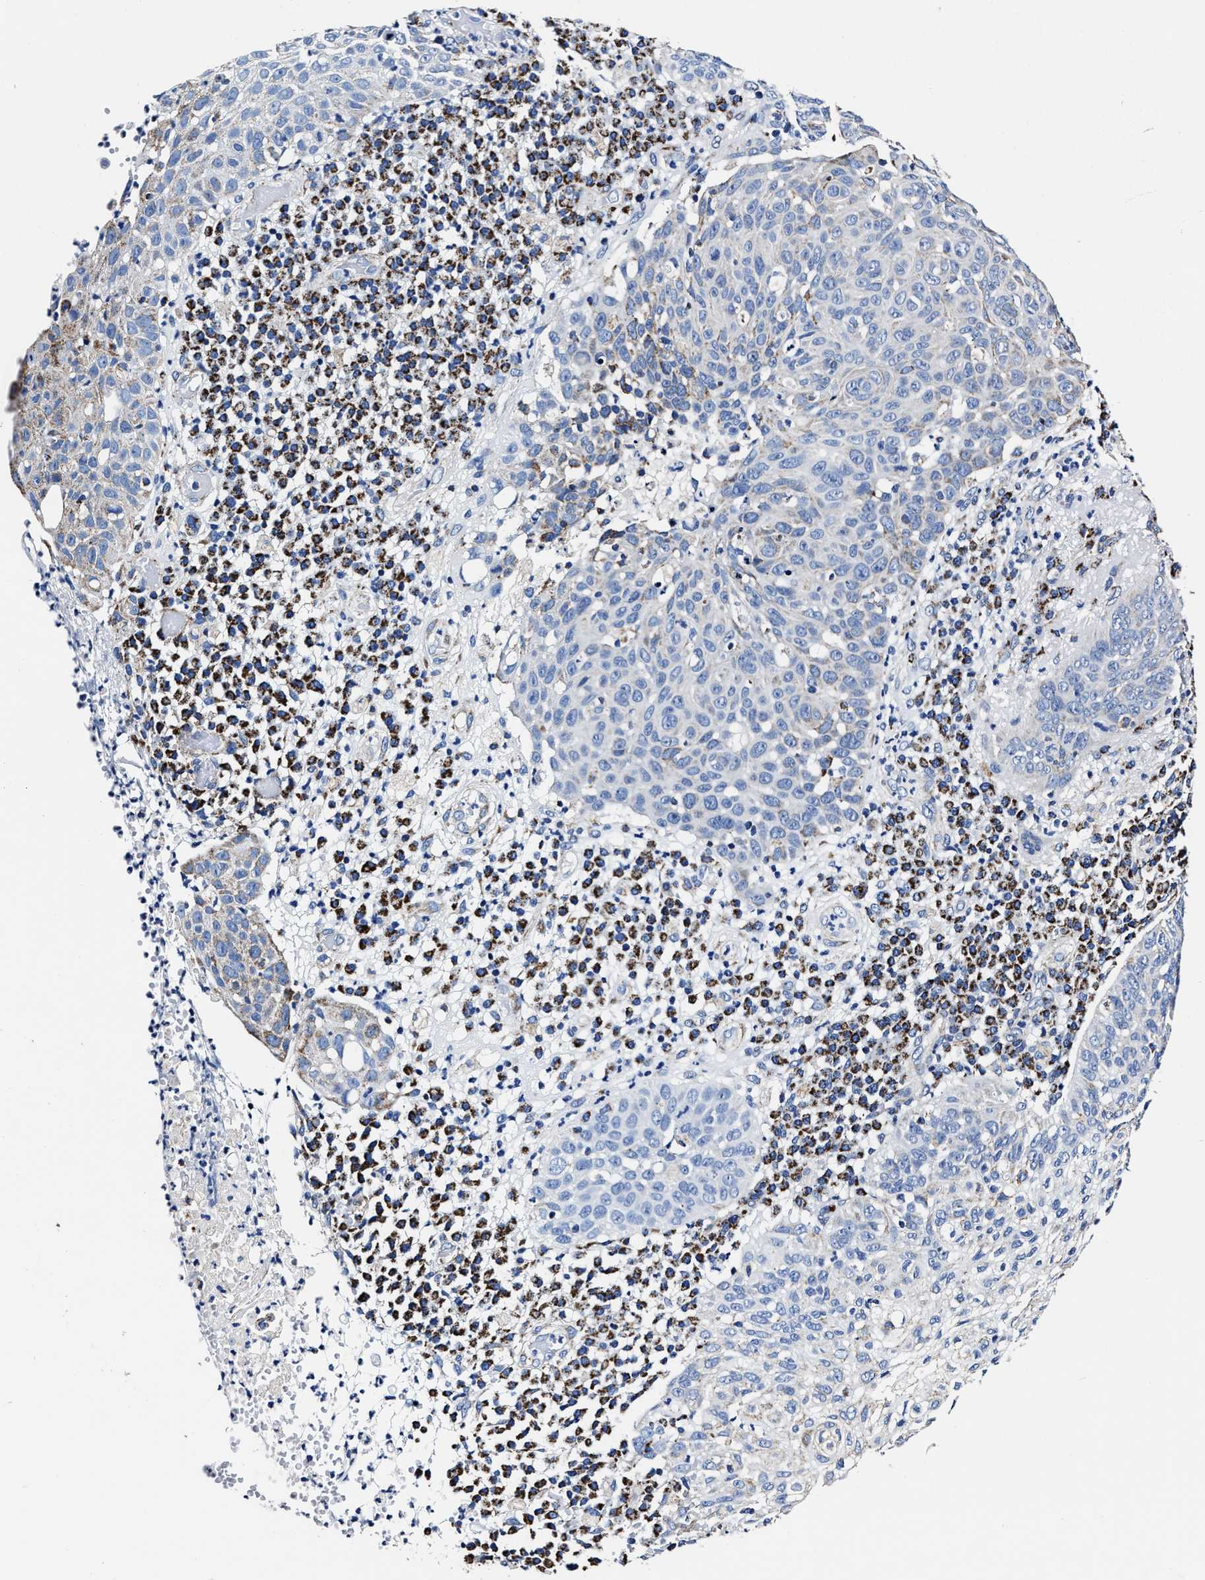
{"staining": {"intensity": "weak", "quantity": "25%-75%", "location": "cytoplasmic/membranous"}, "tissue": "skin cancer", "cell_type": "Tumor cells", "image_type": "cancer", "snomed": [{"axis": "morphology", "description": "Squamous cell carcinoma in situ, NOS"}, {"axis": "morphology", "description": "Squamous cell carcinoma, NOS"}, {"axis": "topography", "description": "Skin"}], "caption": "An image of human squamous cell carcinoma (skin) stained for a protein shows weak cytoplasmic/membranous brown staining in tumor cells. Immunohistochemistry stains the protein of interest in brown and the nuclei are stained blue.", "gene": "HINT2", "patient": {"sex": "male", "age": 93}}